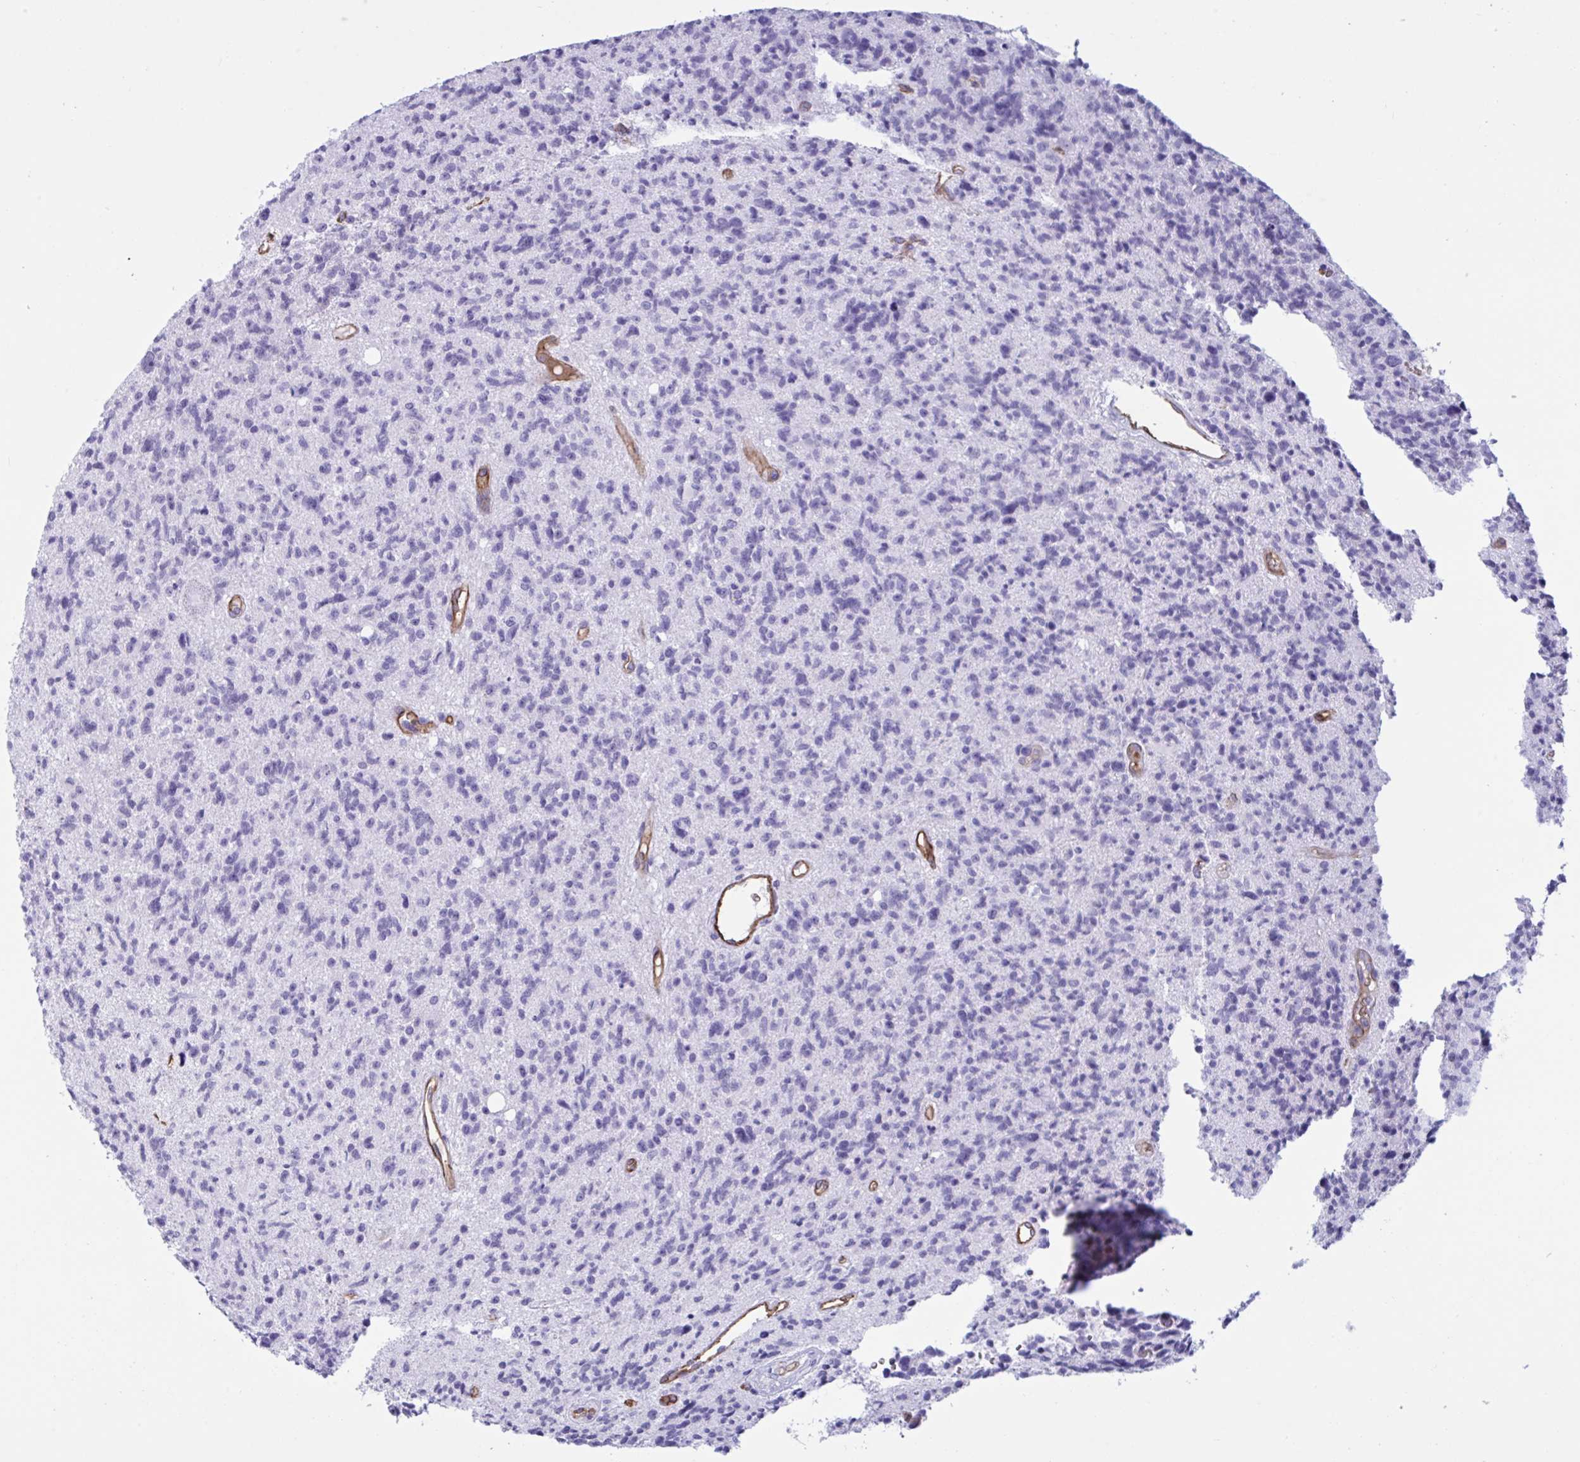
{"staining": {"intensity": "negative", "quantity": "none", "location": "none"}, "tissue": "glioma", "cell_type": "Tumor cells", "image_type": "cancer", "snomed": [{"axis": "morphology", "description": "Glioma, malignant, High grade"}, {"axis": "topography", "description": "Brain"}], "caption": "Immunohistochemical staining of human glioma displays no significant positivity in tumor cells. The staining is performed using DAB brown chromogen with nuclei counter-stained in using hematoxylin.", "gene": "SLC2A1", "patient": {"sex": "male", "age": 29}}